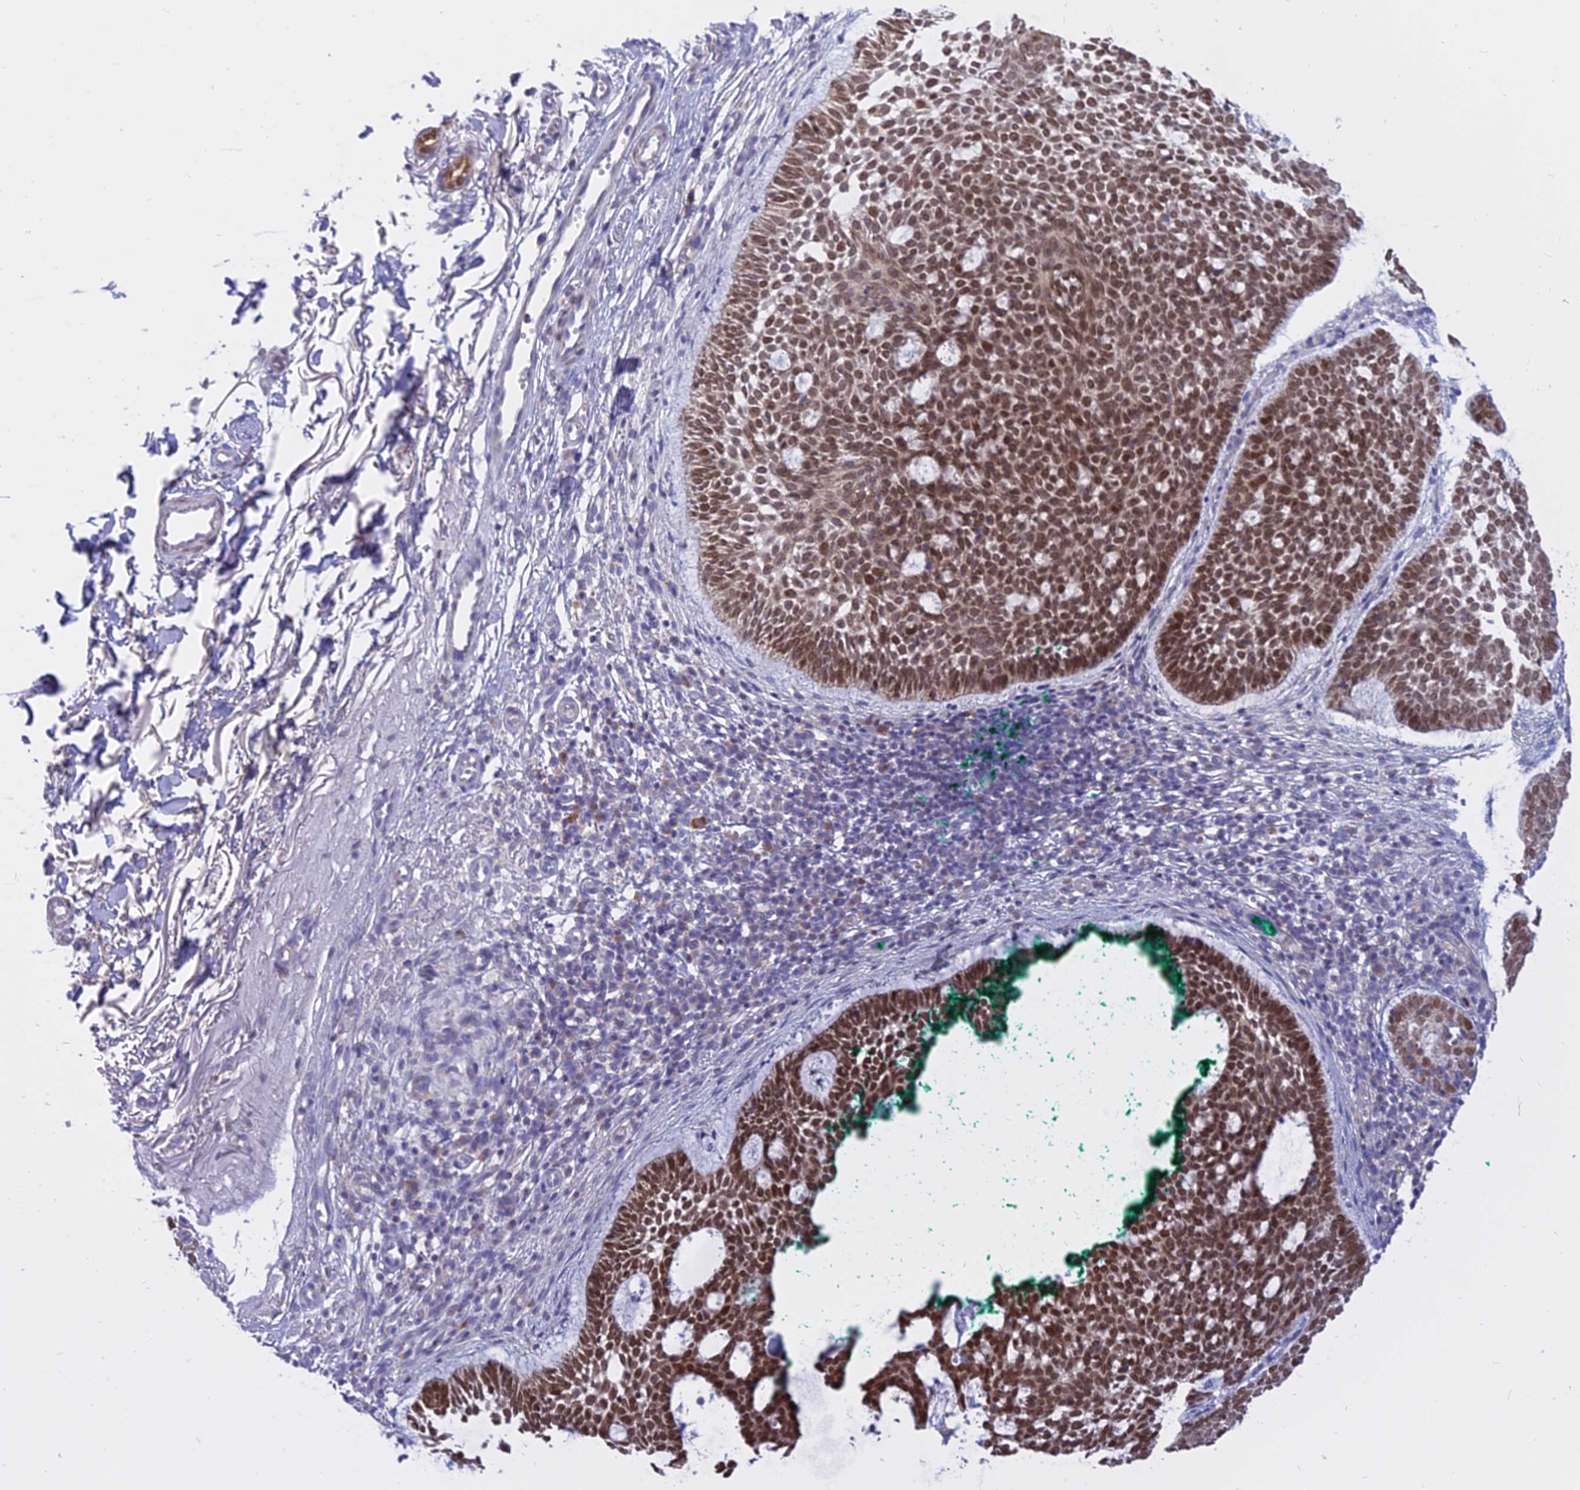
{"staining": {"intensity": "moderate", "quantity": ">75%", "location": "nuclear"}, "tissue": "skin cancer", "cell_type": "Tumor cells", "image_type": "cancer", "snomed": [{"axis": "morphology", "description": "Basal cell carcinoma"}, {"axis": "topography", "description": "Skin"}], "caption": "Skin cancer was stained to show a protein in brown. There is medium levels of moderate nuclear positivity in approximately >75% of tumor cells.", "gene": "CENPV", "patient": {"sex": "male", "age": 85}}